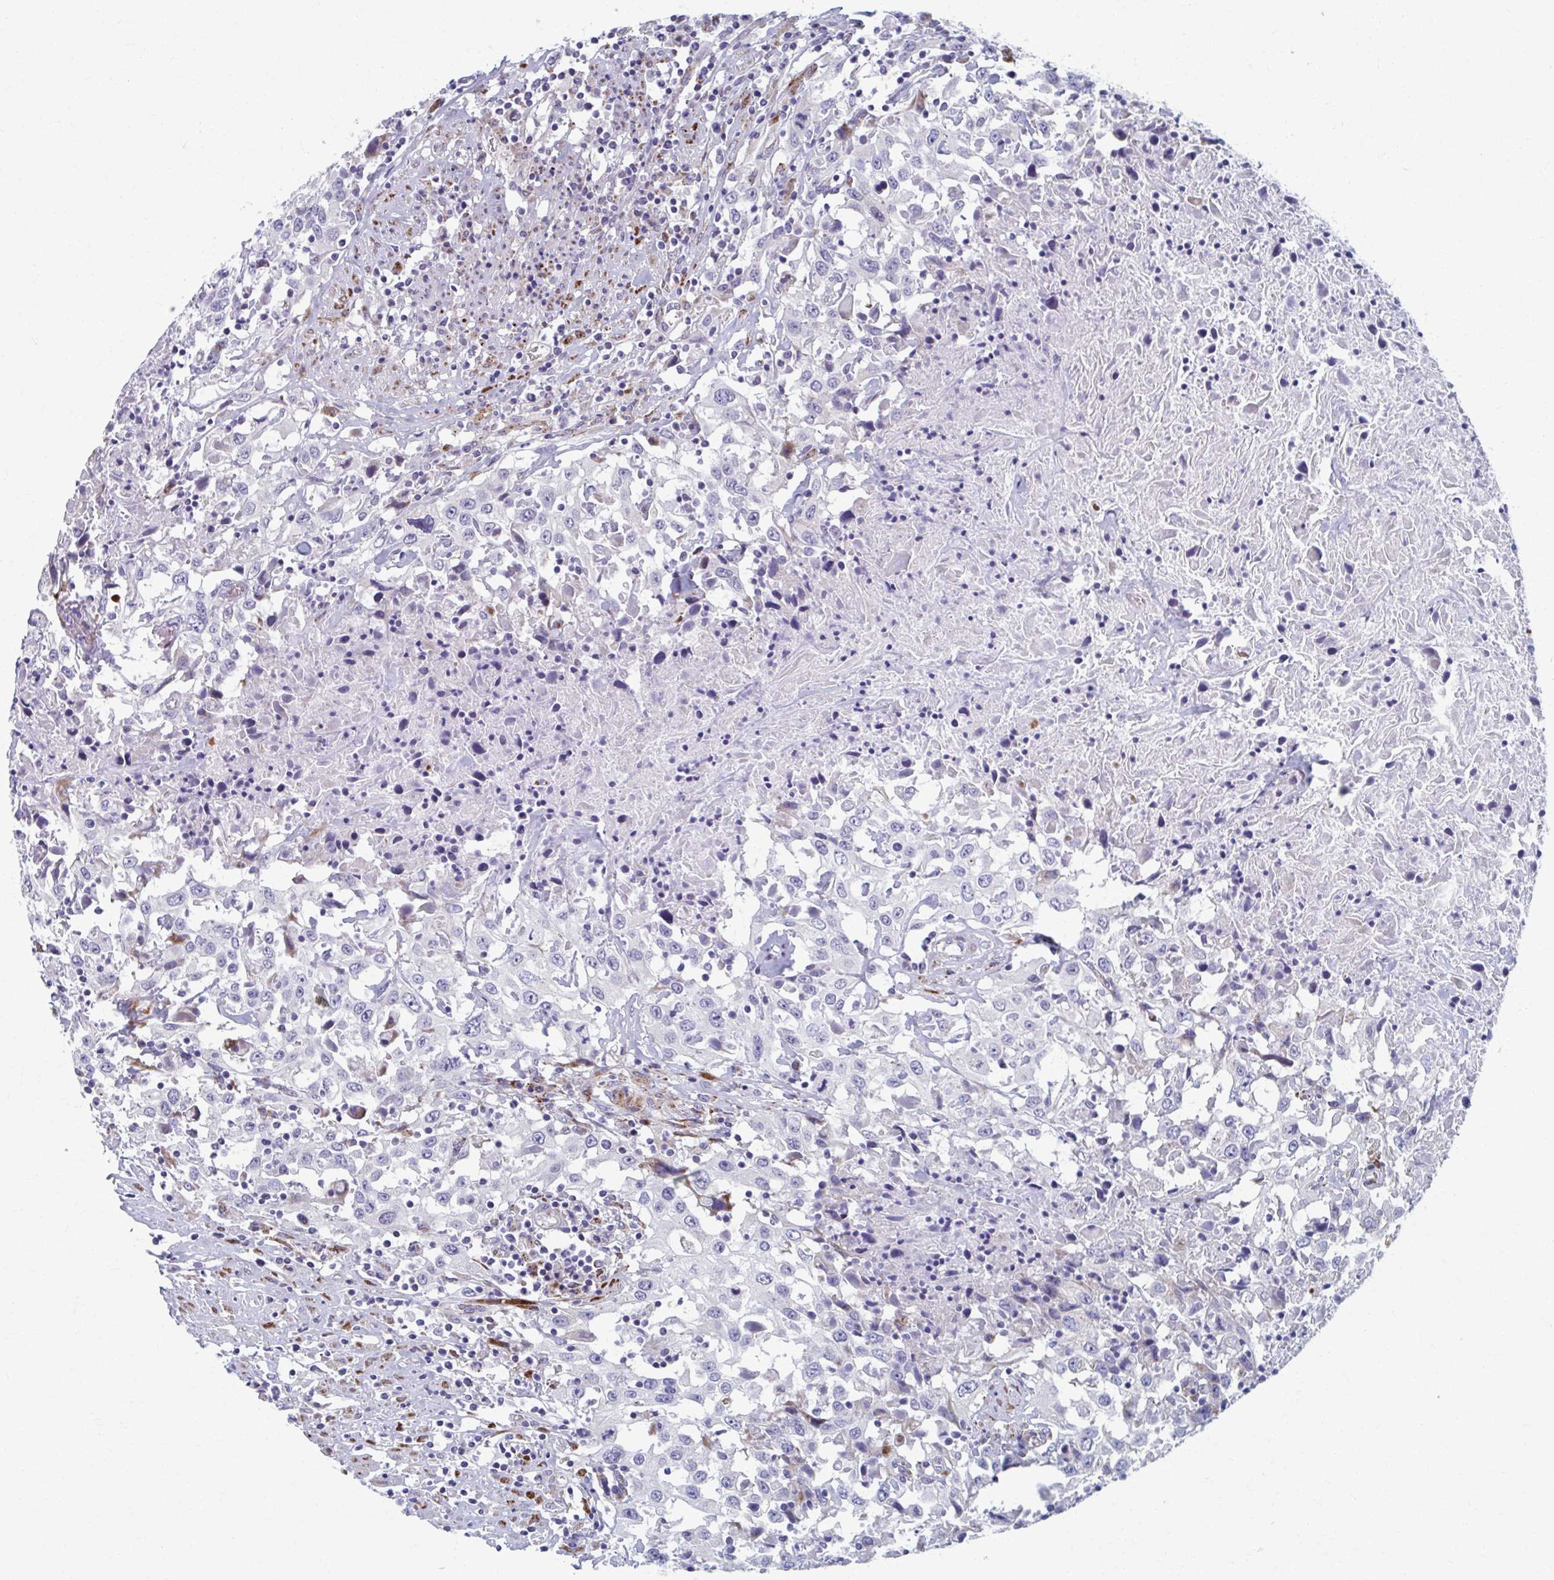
{"staining": {"intensity": "negative", "quantity": "none", "location": "none"}, "tissue": "urothelial cancer", "cell_type": "Tumor cells", "image_type": "cancer", "snomed": [{"axis": "morphology", "description": "Urothelial carcinoma, High grade"}, {"axis": "topography", "description": "Urinary bladder"}], "caption": "The image shows no staining of tumor cells in high-grade urothelial carcinoma. (DAB (3,3'-diaminobenzidine) IHC with hematoxylin counter stain).", "gene": "OLFM2", "patient": {"sex": "male", "age": 61}}